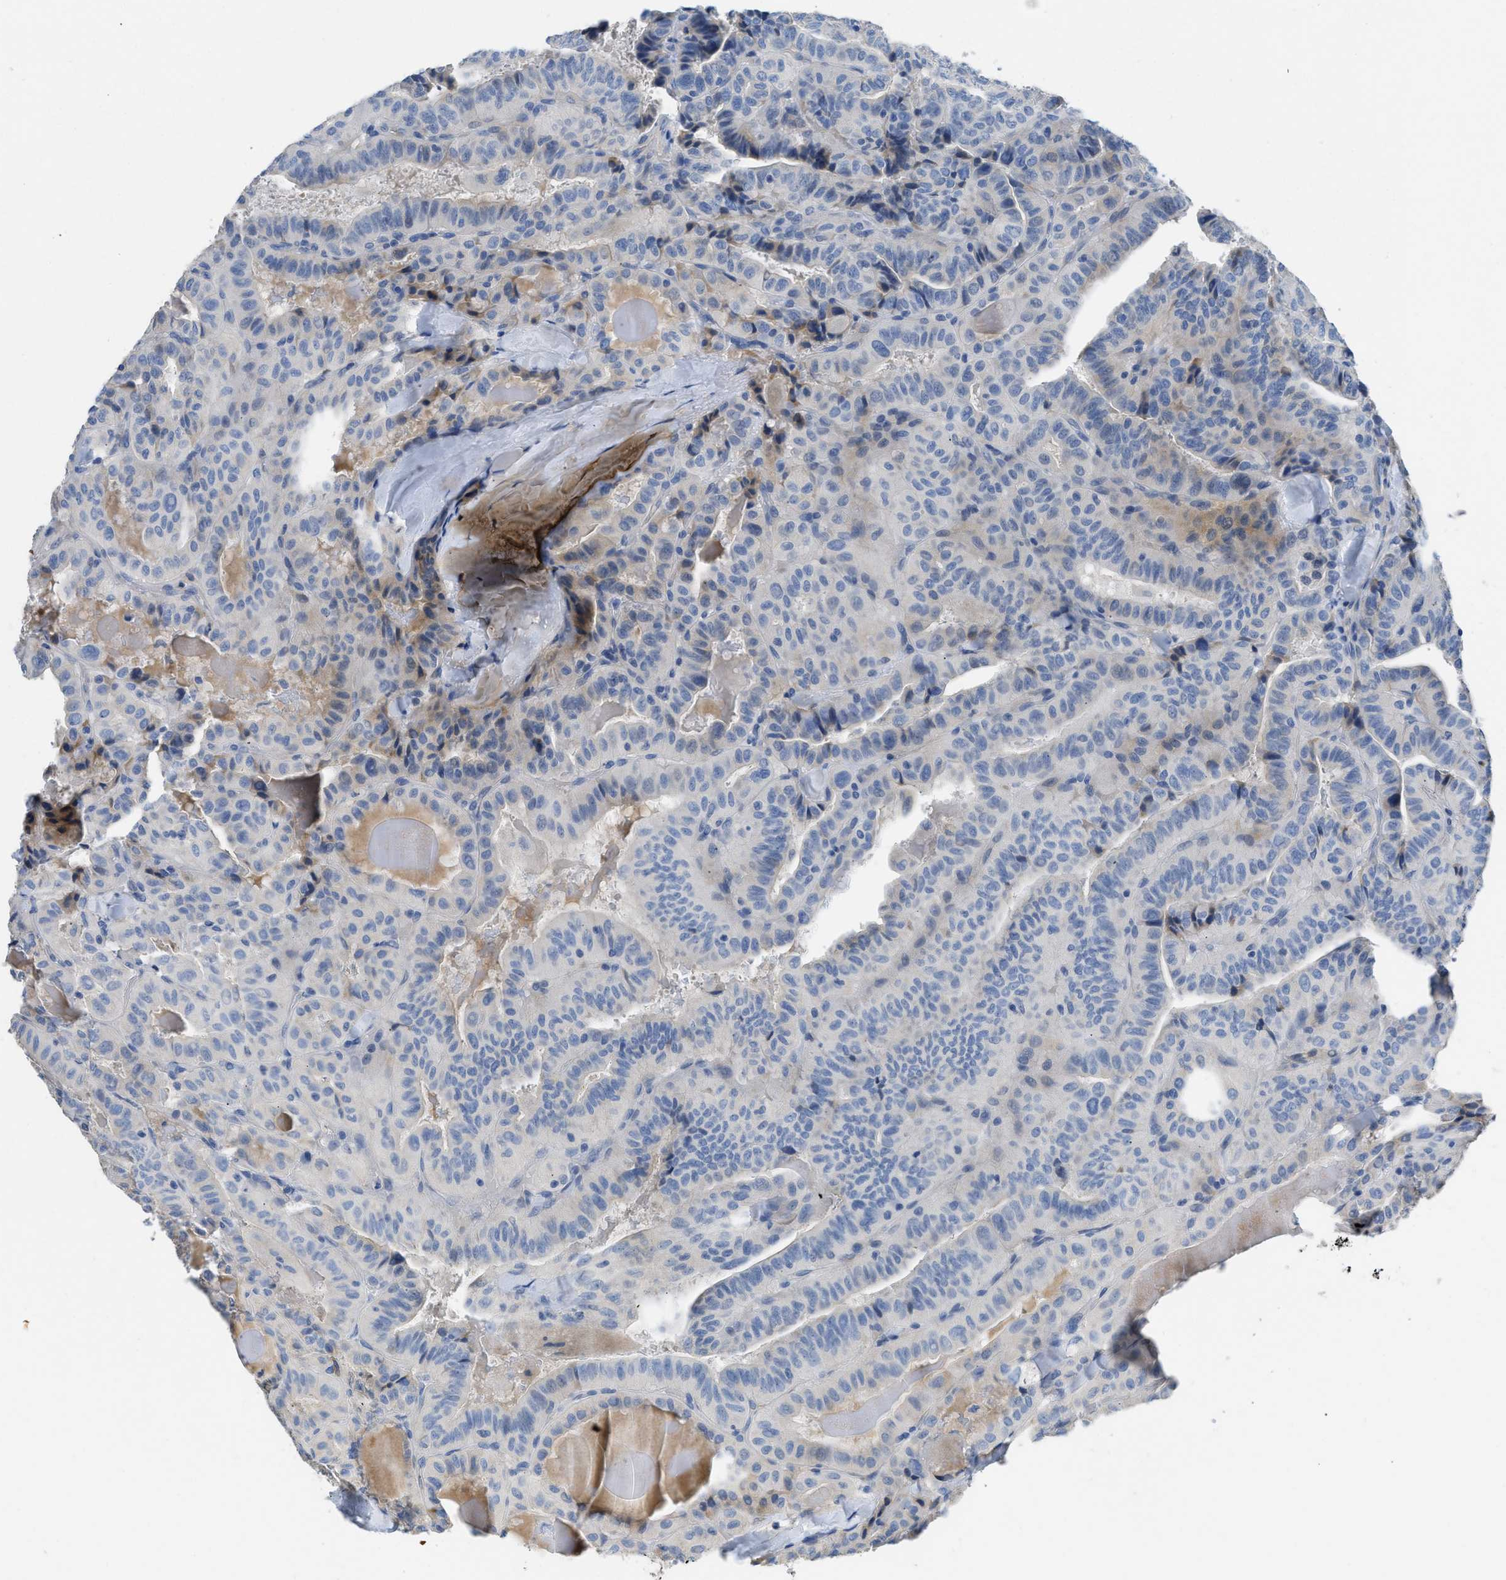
{"staining": {"intensity": "negative", "quantity": "none", "location": "none"}, "tissue": "thyroid cancer", "cell_type": "Tumor cells", "image_type": "cancer", "snomed": [{"axis": "morphology", "description": "Papillary adenocarcinoma, NOS"}, {"axis": "topography", "description": "Thyroid gland"}], "caption": "This is an immunohistochemistry (IHC) photomicrograph of thyroid papillary adenocarcinoma. There is no positivity in tumor cells.", "gene": "C1S", "patient": {"sex": "male", "age": 77}}